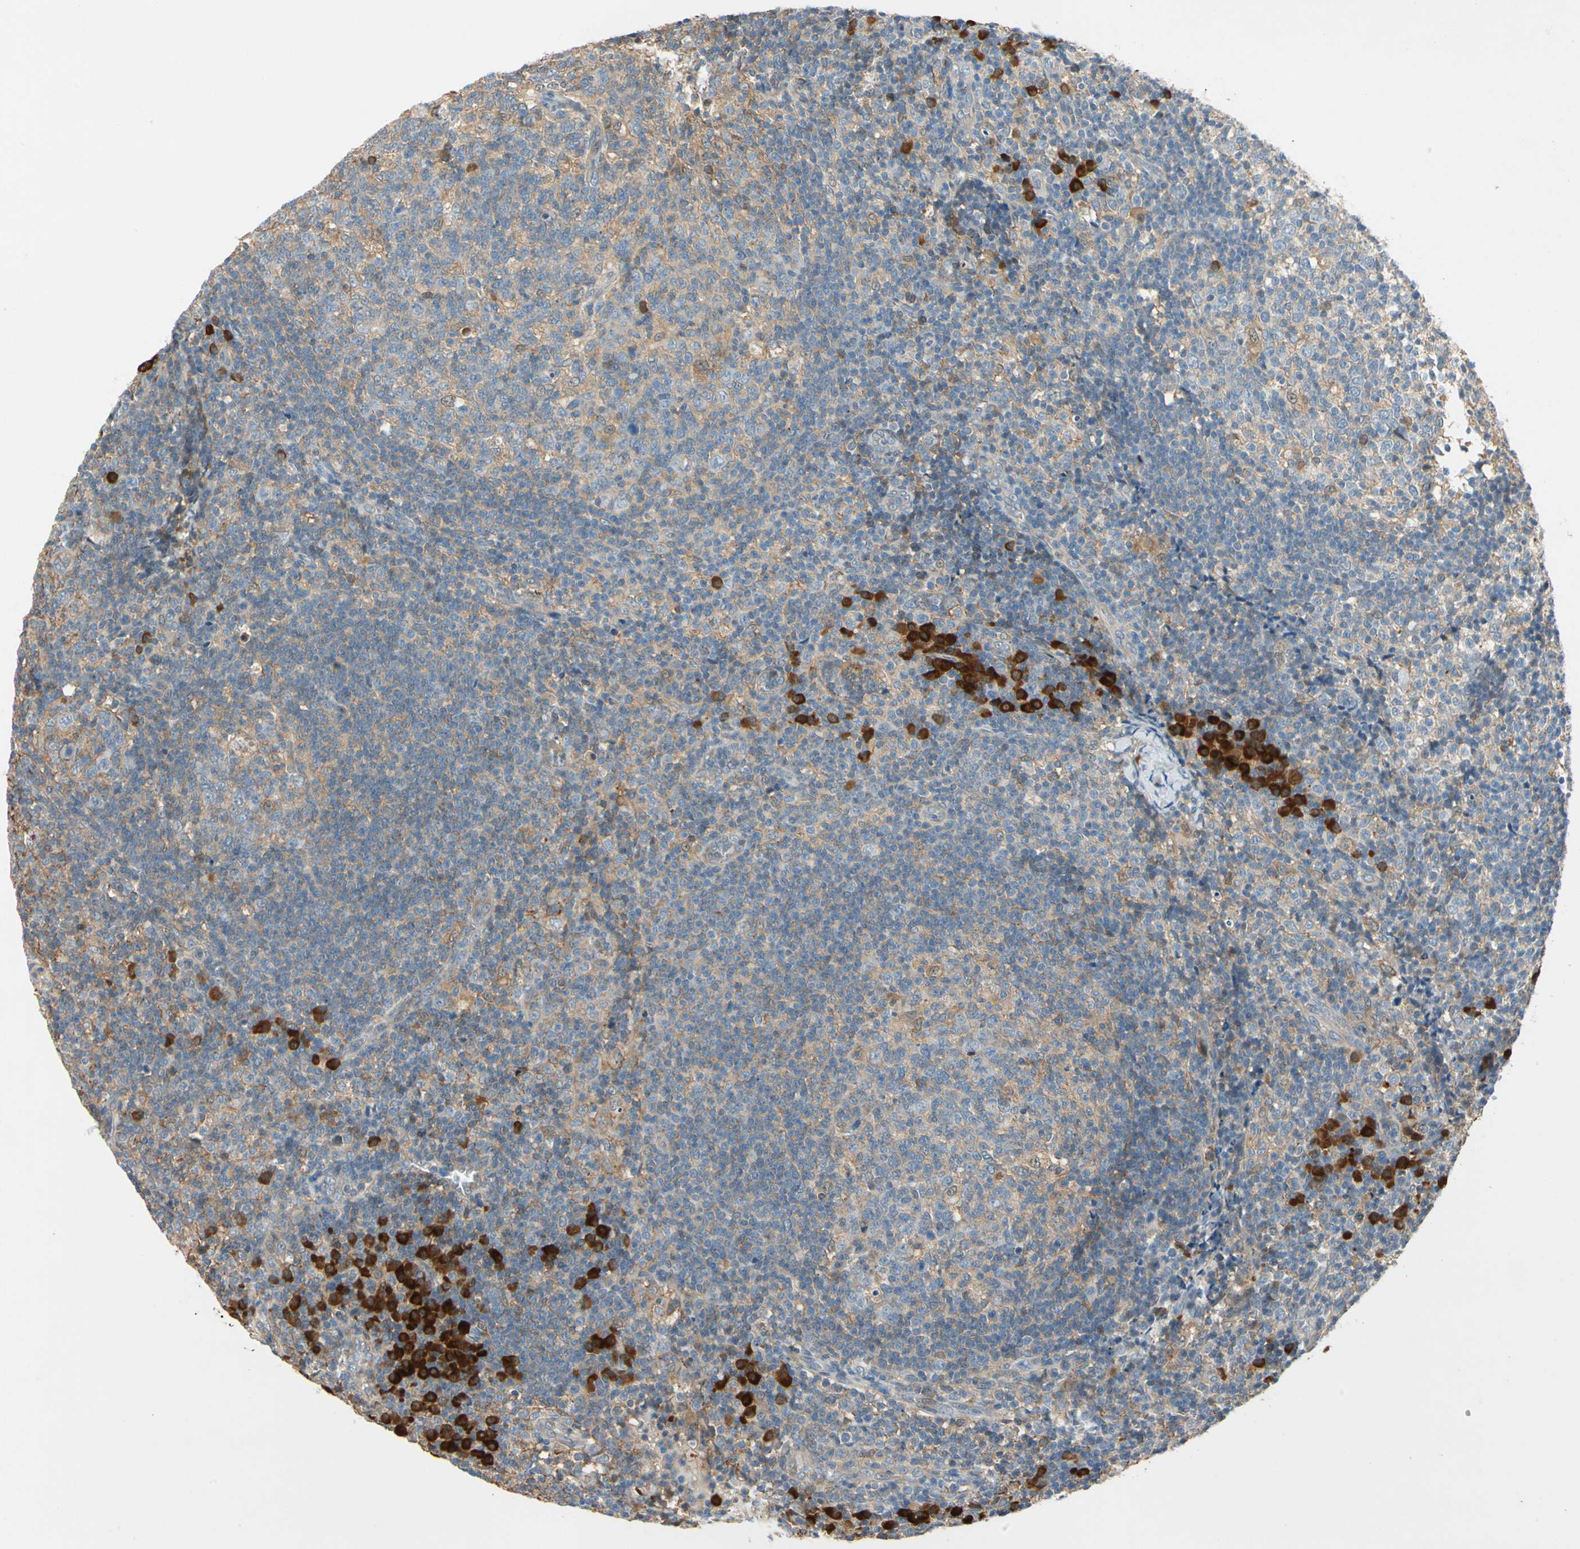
{"staining": {"intensity": "weak", "quantity": "25%-75%", "location": "cytoplasmic/membranous"}, "tissue": "lymph node", "cell_type": "Germinal center cells", "image_type": "normal", "snomed": [{"axis": "morphology", "description": "Normal tissue, NOS"}, {"axis": "morphology", "description": "Inflammation, NOS"}, {"axis": "topography", "description": "Lymph node"}], "caption": "Protein staining of benign lymph node demonstrates weak cytoplasmic/membranous expression in approximately 25%-75% of germinal center cells. Immunohistochemistry (ihc) stains the protein in brown and the nuclei are stained blue.", "gene": "WIPI1", "patient": {"sex": "male", "age": 55}}